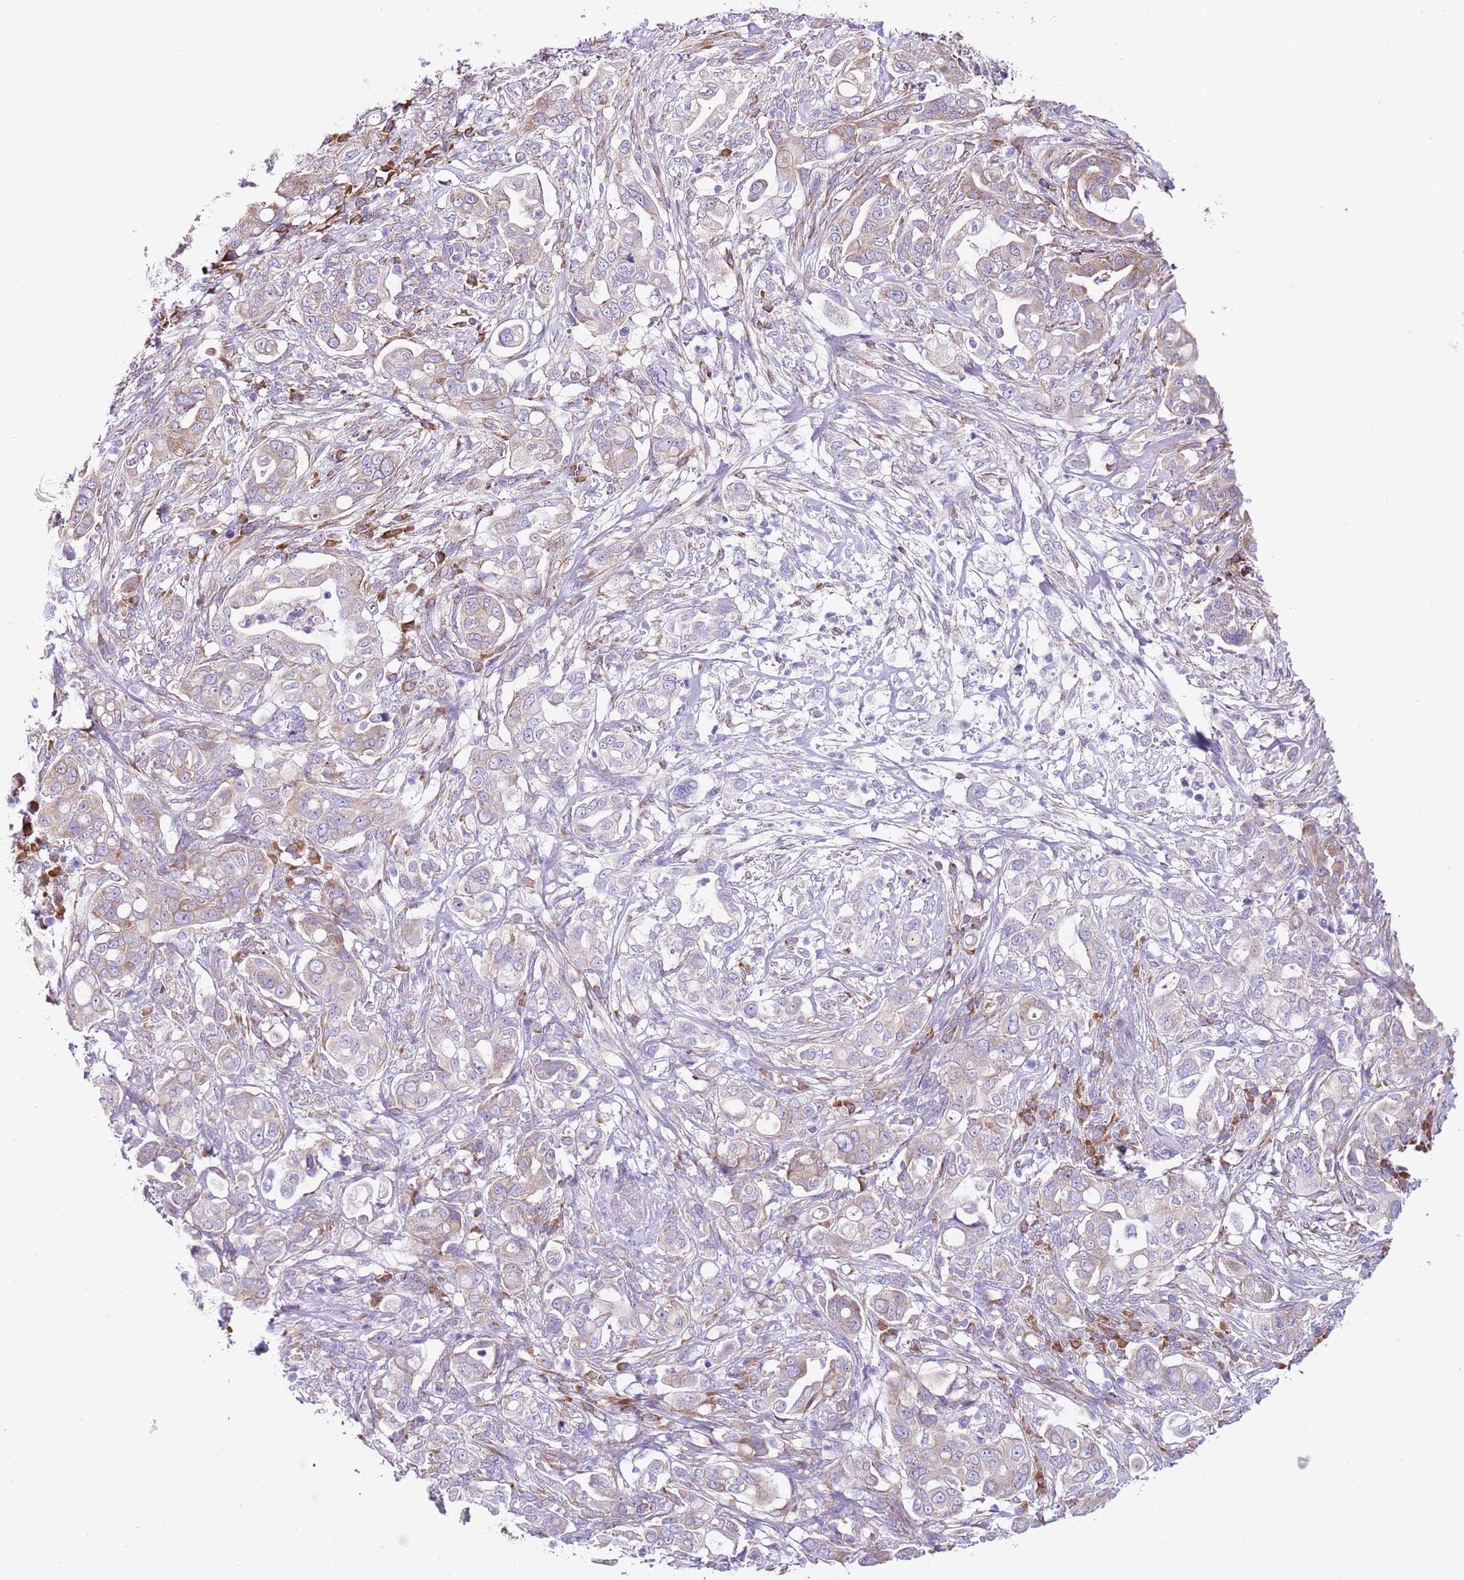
{"staining": {"intensity": "weak", "quantity": "25%-75%", "location": "cytoplasmic/membranous"}, "tissue": "pancreatic cancer", "cell_type": "Tumor cells", "image_type": "cancer", "snomed": [{"axis": "morphology", "description": "Normal tissue, NOS"}, {"axis": "morphology", "description": "Adenocarcinoma, NOS"}, {"axis": "topography", "description": "Lymph node"}, {"axis": "topography", "description": "Pancreas"}], "caption": "Immunohistochemical staining of human pancreatic adenocarcinoma demonstrates low levels of weak cytoplasmic/membranous expression in approximately 25%-75% of tumor cells.", "gene": "RPS10", "patient": {"sex": "female", "age": 67}}